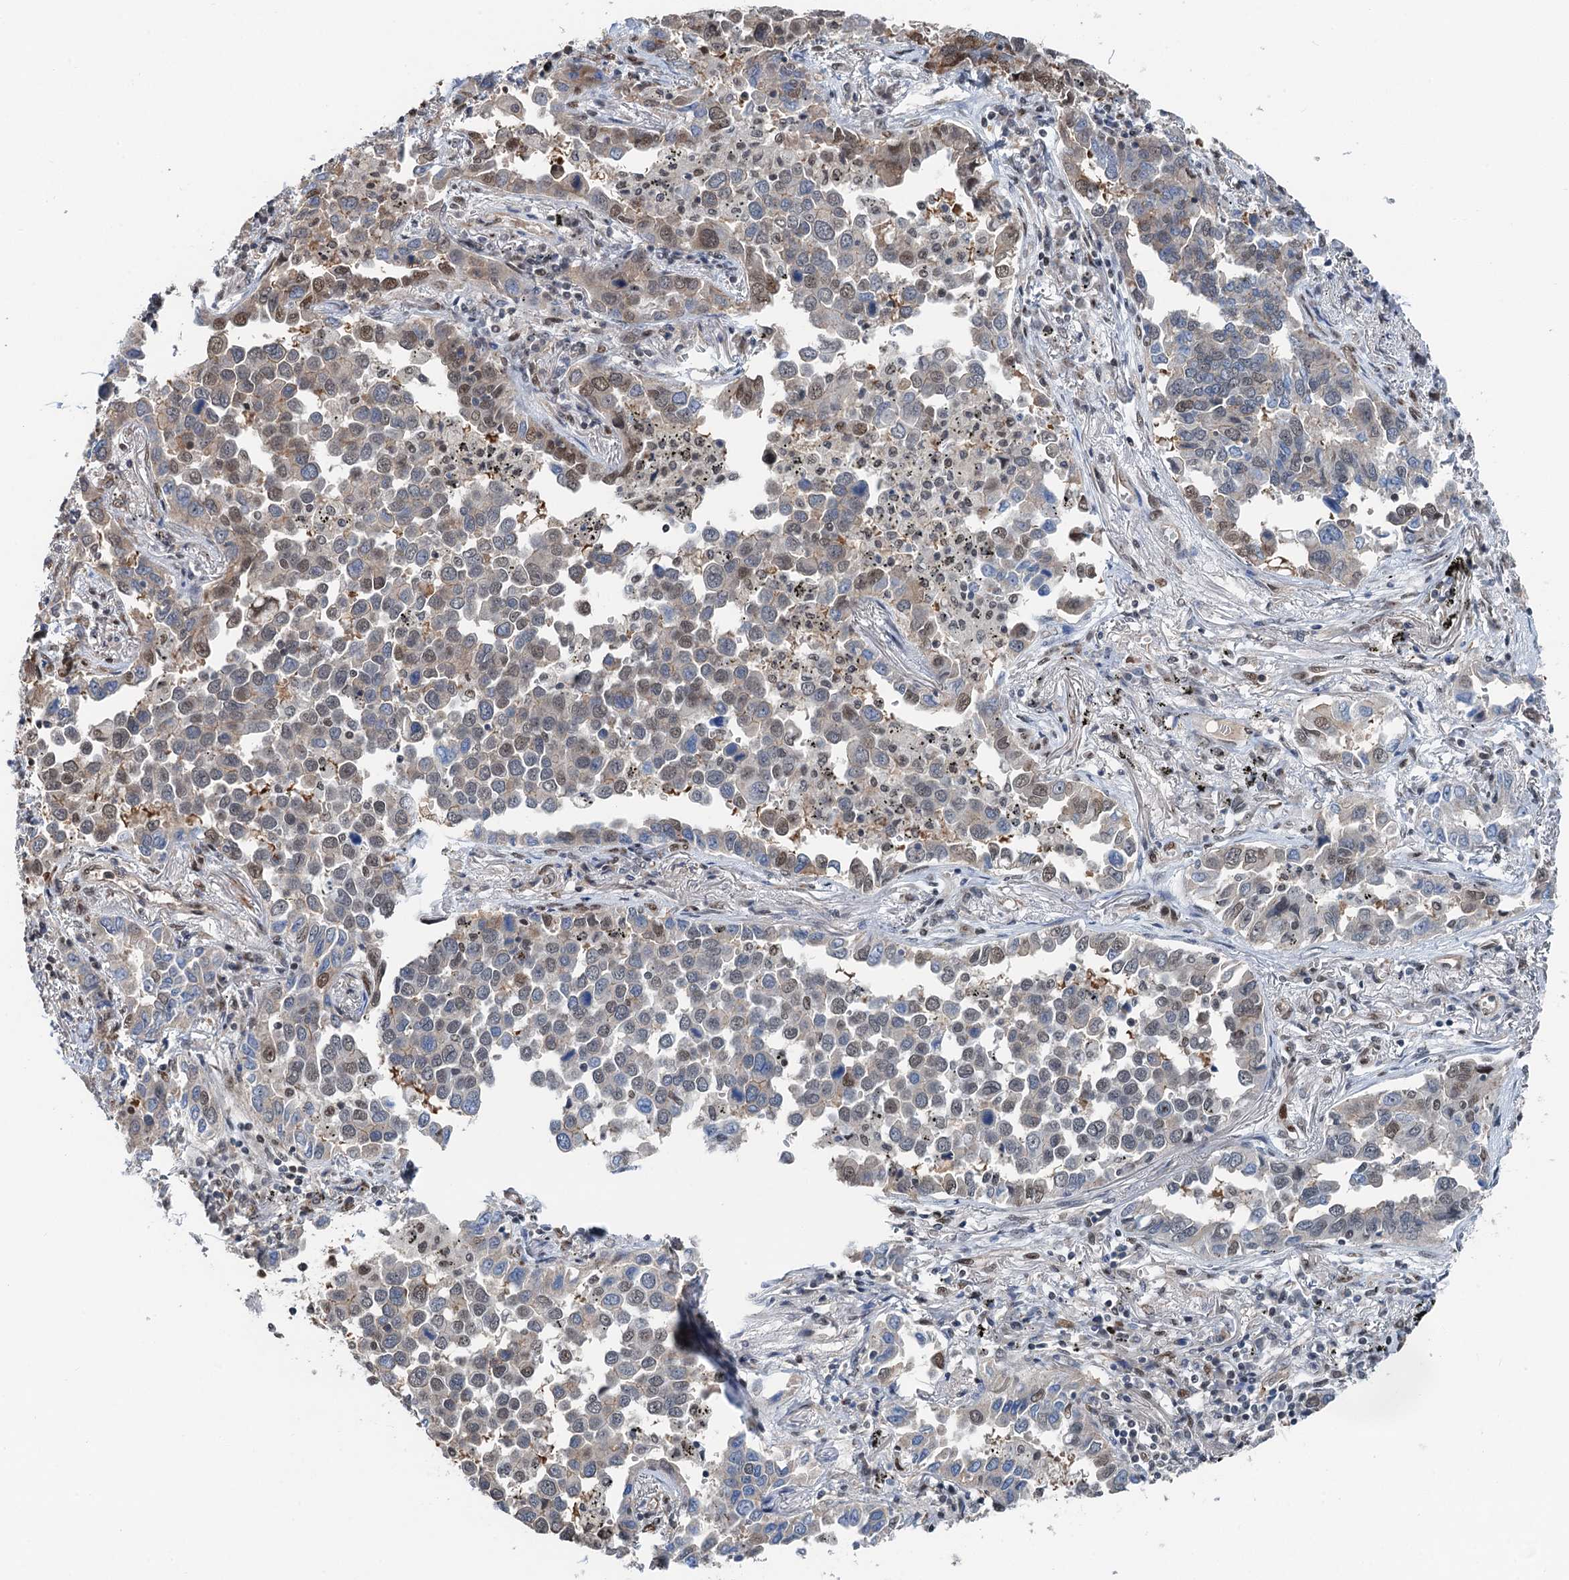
{"staining": {"intensity": "moderate", "quantity": "<25%", "location": "nuclear"}, "tissue": "lung cancer", "cell_type": "Tumor cells", "image_type": "cancer", "snomed": [{"axis": "morphology", "description": "Adenocarcinoma, NOS"}, {"axis": "topography", "description": "Lung"}], "caption": "Protein expression analysis of adenocarcinoma (lung) displays moderate nuclear expression in about <25% of tumor cells. Nuclei are stained in blue.", "gene": "CFDP1", "patient": {"sex": "male", "age": 67}}